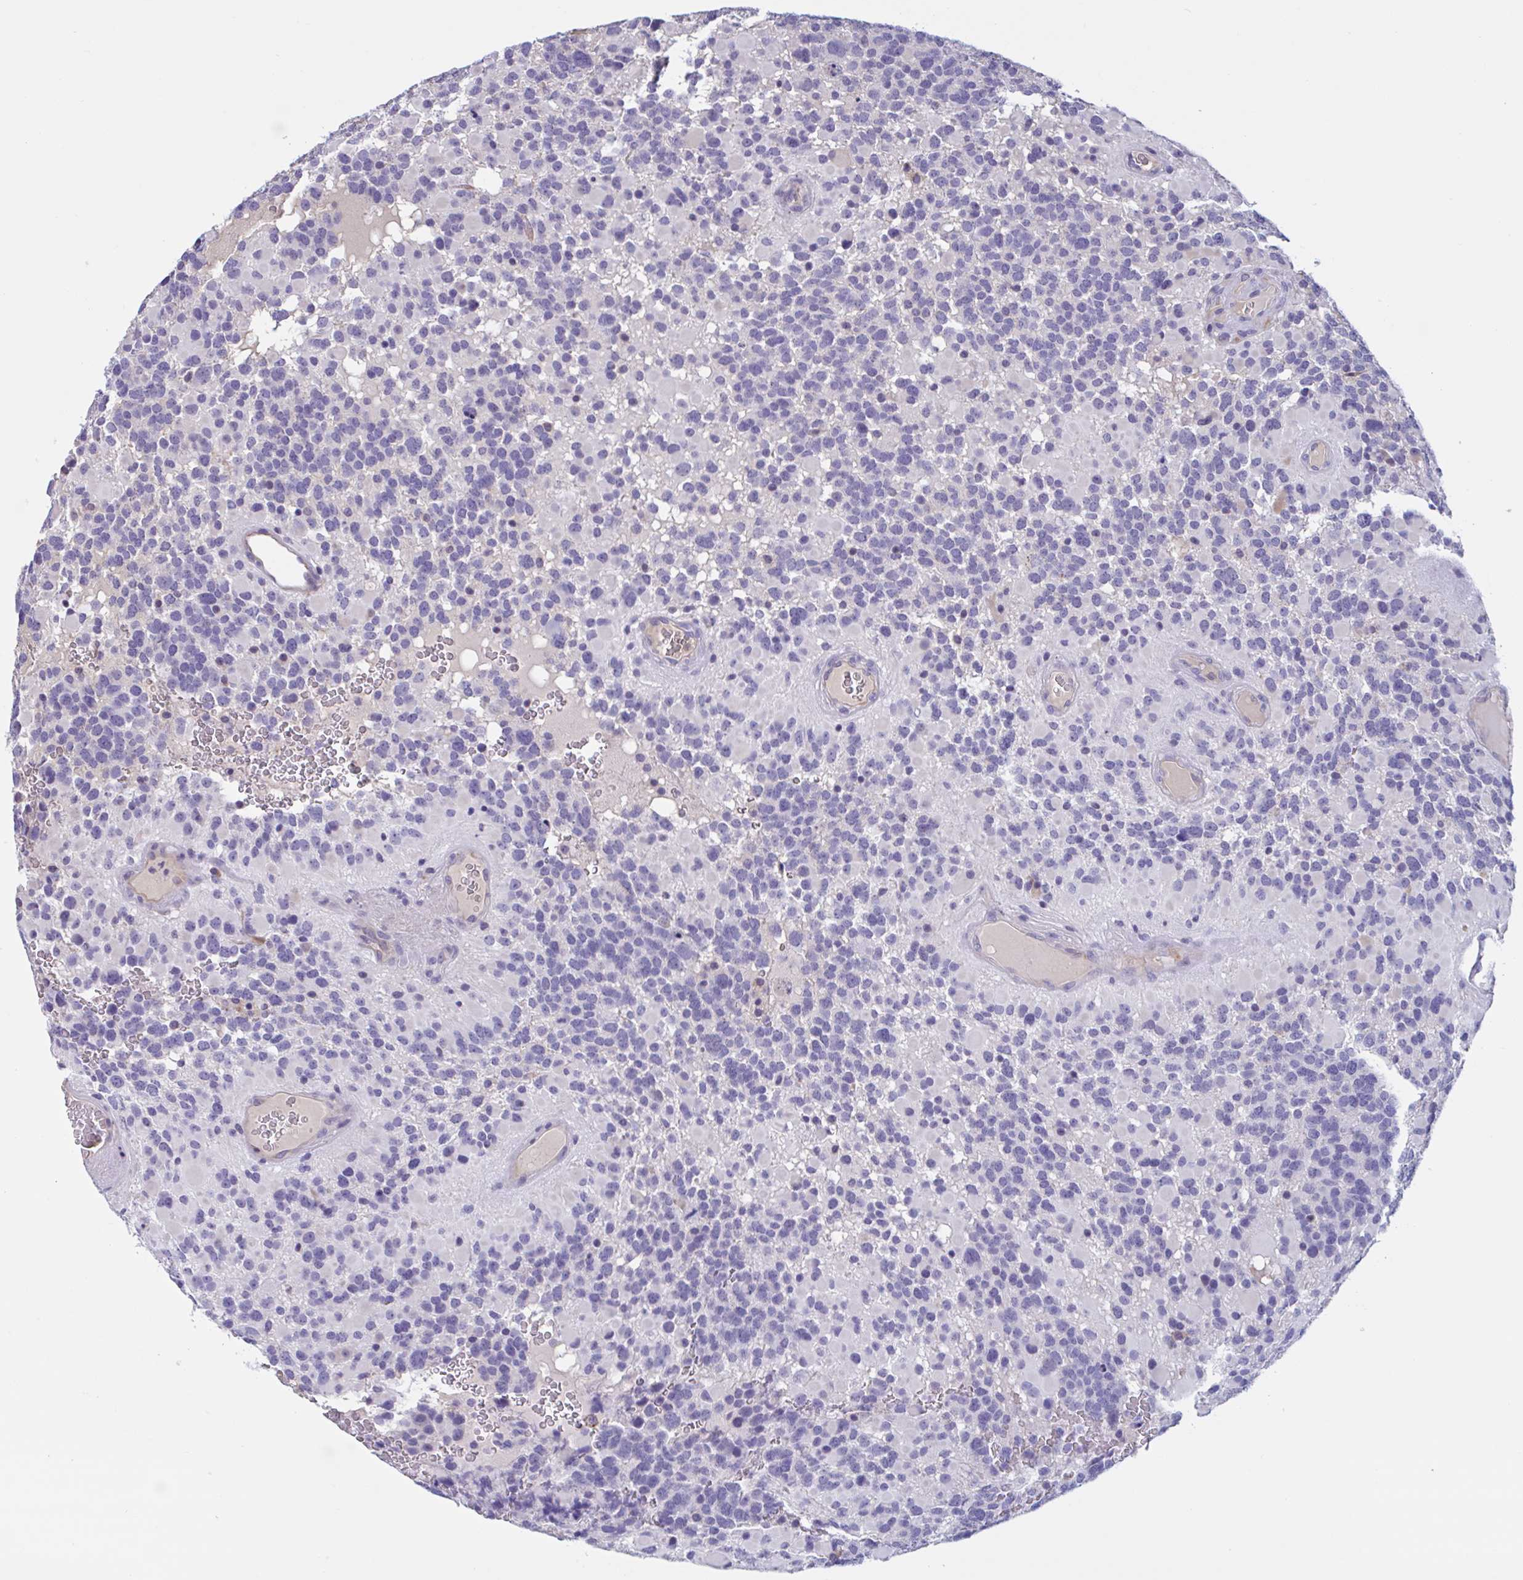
{"staining": {"intensity": "negative", "quantity": "none", "location": "none"}, "tissue": "glioma", "cell_type": "Tumor cells", "image_type": "cancer", "snomed": [{"axis": "morphology", "description": "Glioma, malignant, High grade"}, {"axis": "topography", "description": "Brain"}], "caption": "This image is of glioma stained with IHC to label a protein in brown with the nuclei are counter-stained blue. There is no expression in tumor cells.", "gene": "MS4A14", "patient": {"sex": "female", "age": 40}}